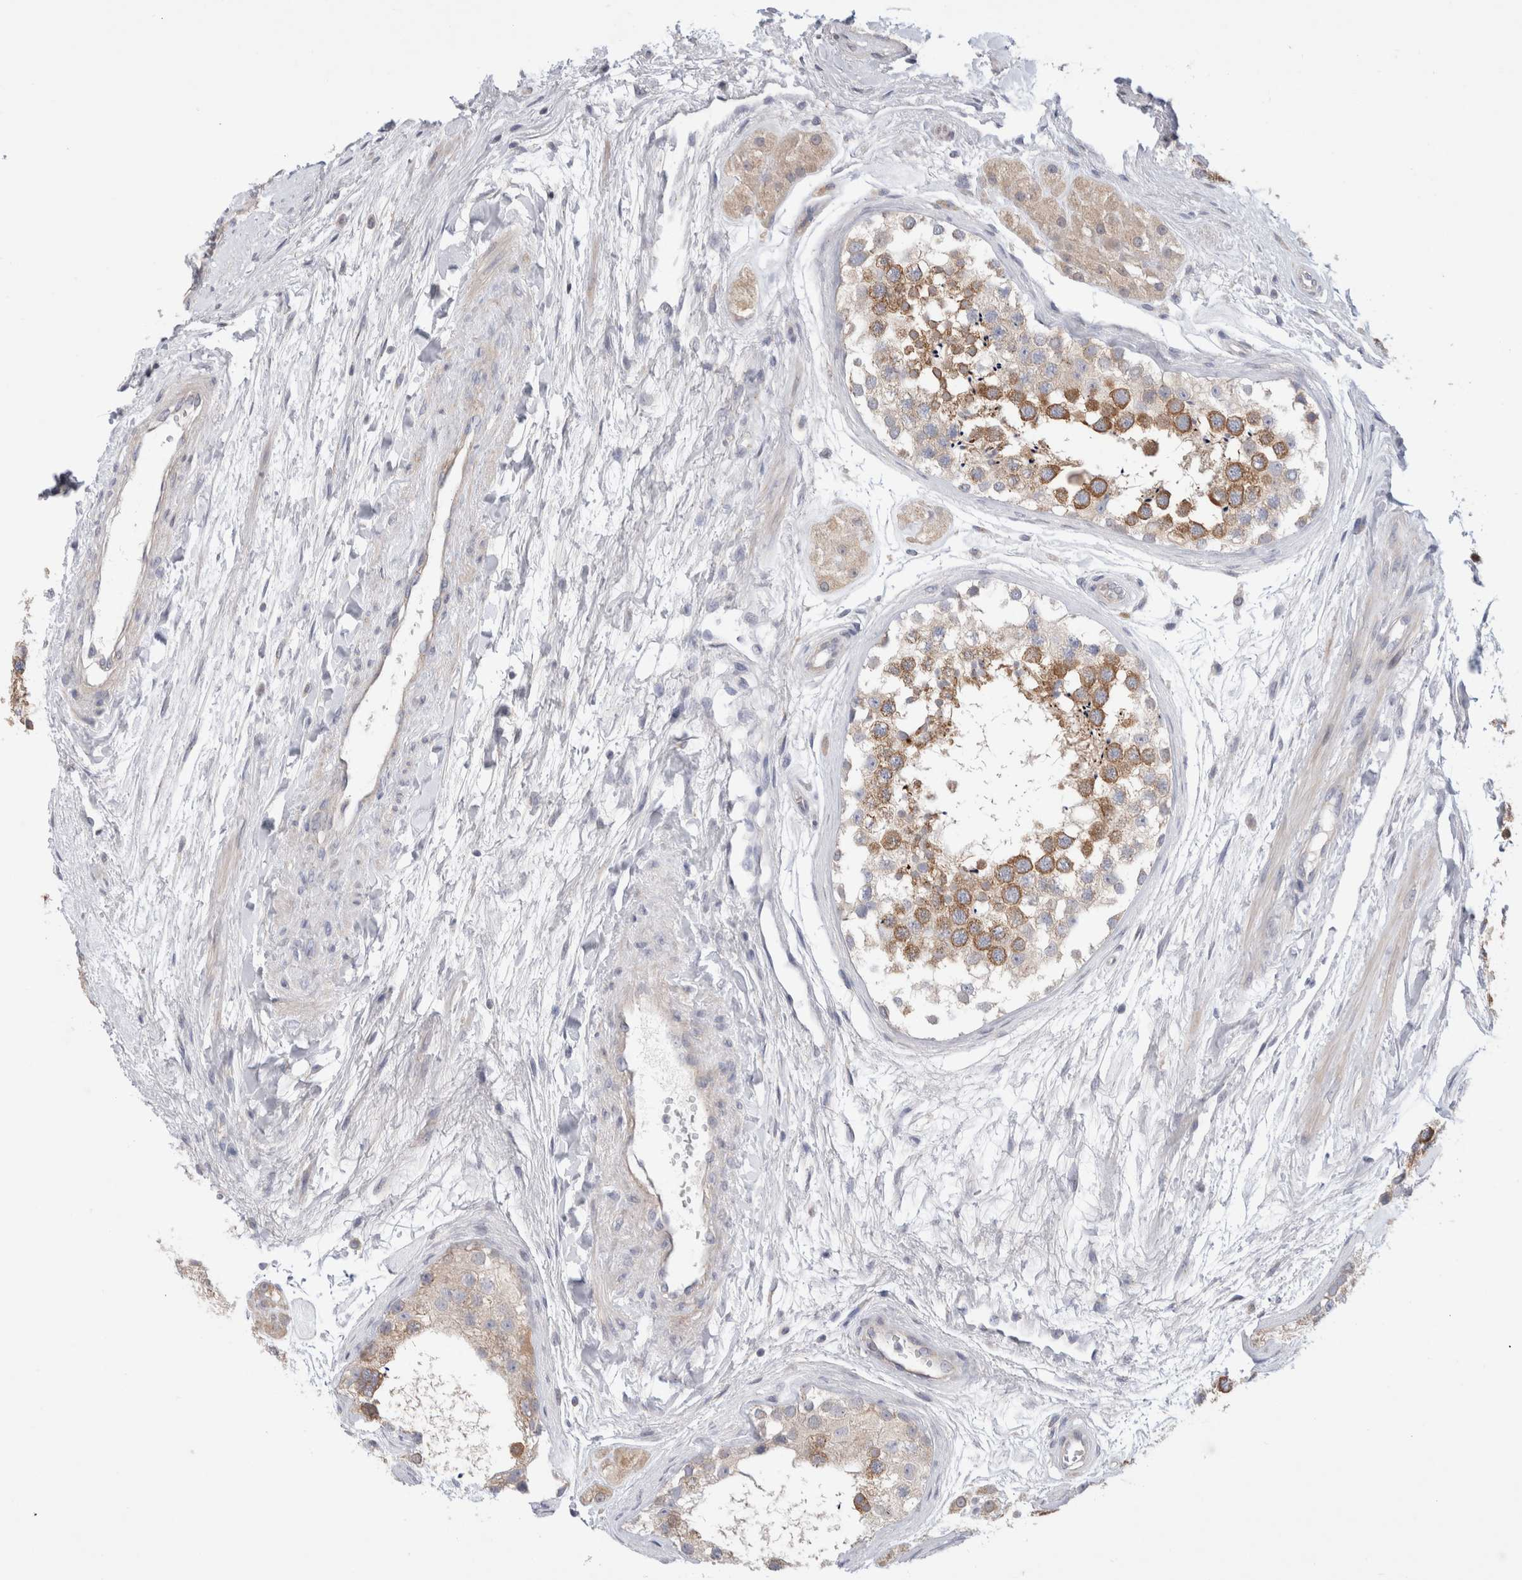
{"staining": {"intensity": "moderate", "quantity": "25%-75%", "location": "cytoplasmic/membranous"}, "tissue": "testis", "cell_type": "Cells in seminiferous ducts", "image_type": "normal", "snomed": [{"axis": "morphology", "description": "Normal tissue, NOS"}, {"axis": "topography", "description": "Testis"}], "caption": "This image reveals IHC staining of normal testis, with medium moderate cytoplasmic/membranous positivity in approximately 25%-75% of cells in seminiferous ducts.", "gene": "IFT74", "patient": {"sex": "male", "age": 56}}